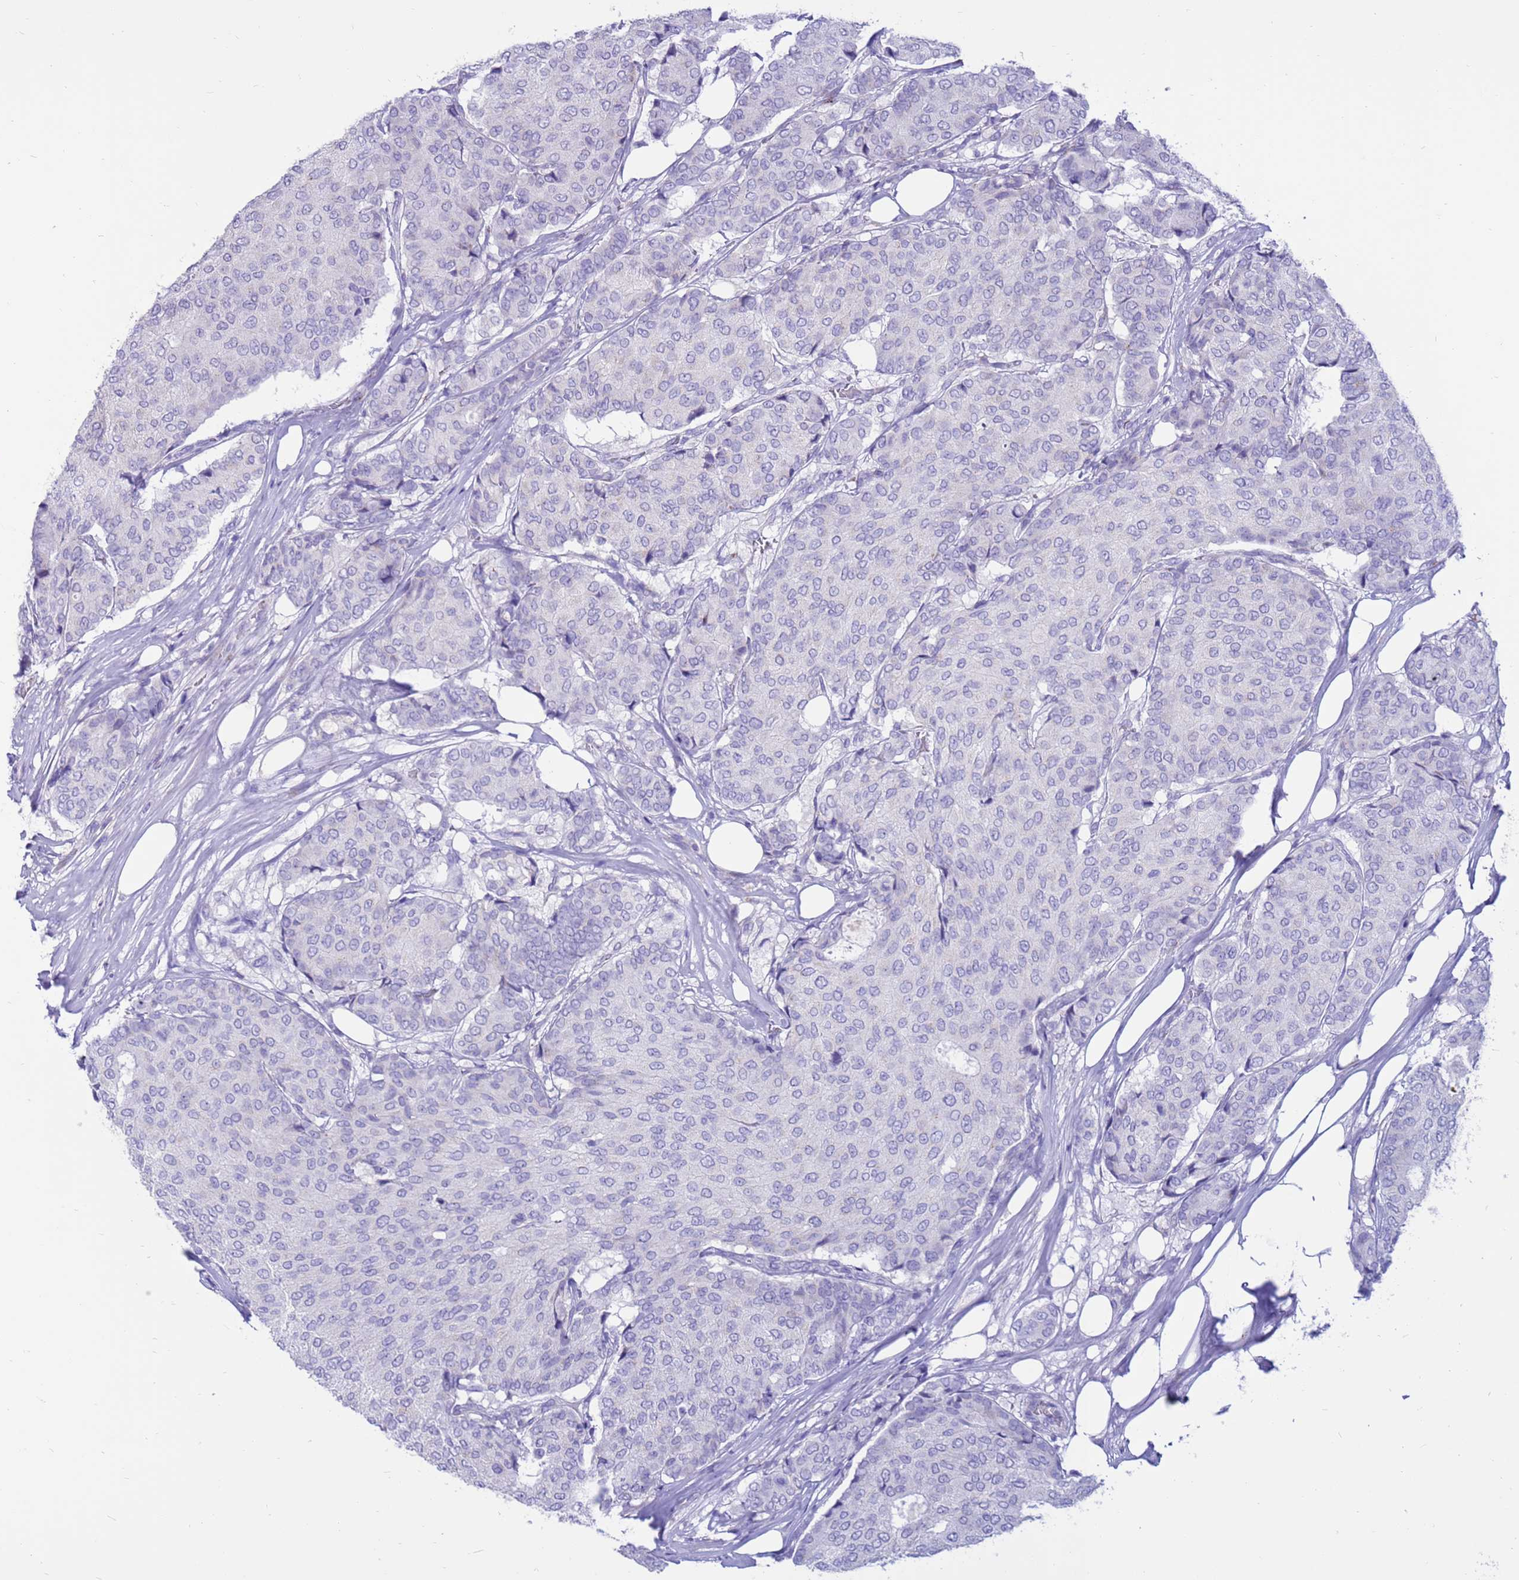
{"staining": {"intensity": "negative", "quantity": "none", "location": "none"}, "tissue": "breast cancer", "cell_type": "Tumor cells", "image_type": "cancer", "snomed": [{"axis": "morphology", "description": "Duct carcinoma"}, {"axis": "topography", "description": "Breast"}], "caption": "DAB (3,3'-diaminobenzidine) immunohistochemical staining of breast cancer (infiltrating ductal carcinoma) reveals no significant positivity in tumor cells.", "gene": "PDE10A", "patient": {"sex": "female", "age": 75}}